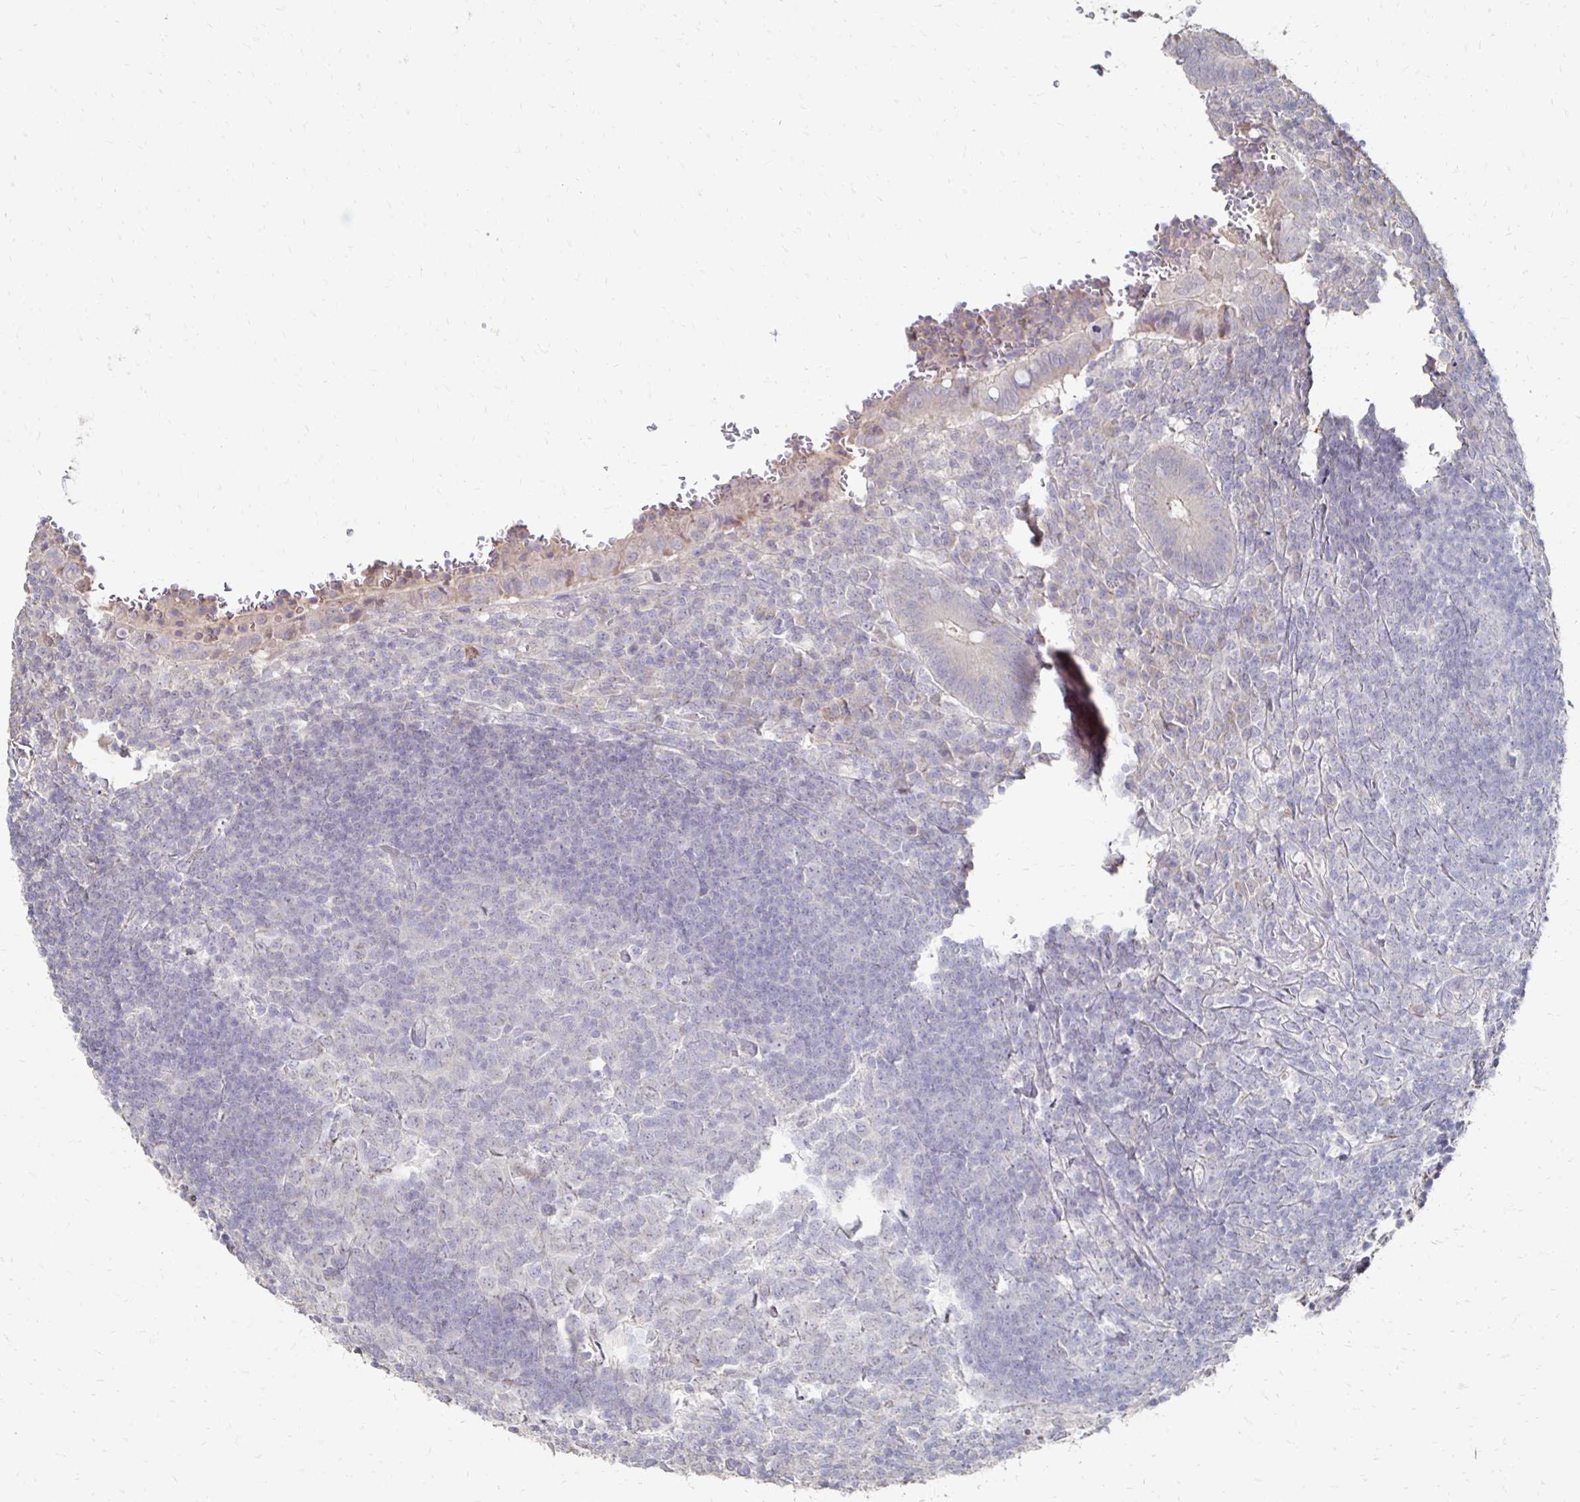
{"staining": {"intensity": "moderate", "quantity": "<25%", "location": "cytoplasmic/membranous"}, "tissue": "appendix", "cell_type": "Glandular cells", "image_type": "normal", "snomed": [{"axis": "morphology", "description": "Normal tissue, NOS"}, {"axis": "topography", "description": "Appendix"}], "caption": "A low amount of moderate cytoplasmic/membranous expression is appreciated in about <25% of glandular cells in unremarkable appendix. The protein is stained brown, and the nuclei are stained in blue (DAB IHC with brightfield microscopy, high magnification).", "gene": "ZNF727", "patient": {"sex": "male", "age": 18}}